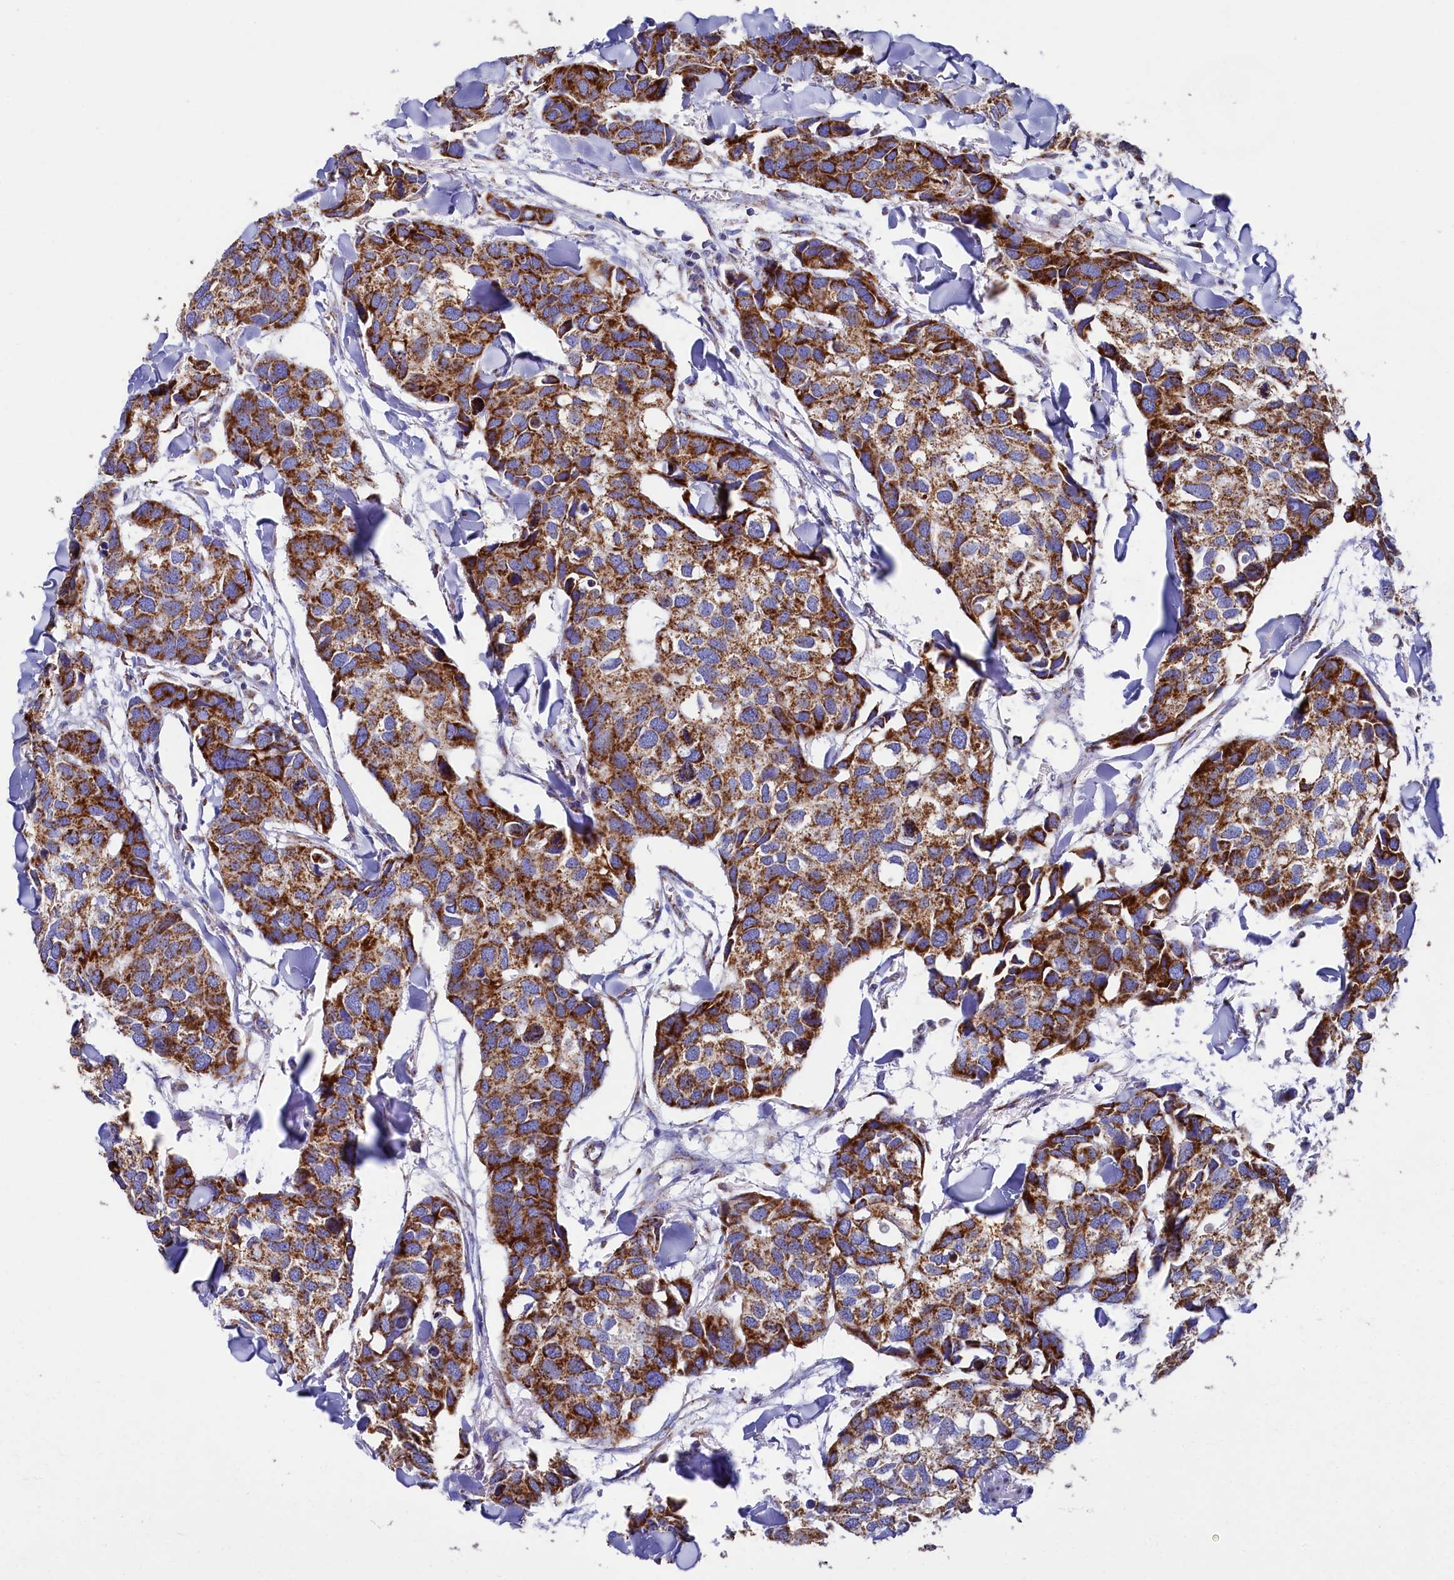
{"staining": {"intensity": "moderate", "quantity": ">75%", "location": "cytoplasmic/membranous"}, "tissue": "breast cancer", "cell_type": "Tumor cells", "image_type": "cancer", "snomed": [{"axis": "morphology", "description": "Duct carcinoma"}, {"axis": "topography", "description": "Breast"}], "caption": "The photomicrograph displays immunohistochemical staining of breast cancer (invasive ductal carcinoma). There is moderate cytoplasmic/membranous staining is identified in about >75% of tumor cells.", "gene": "MMAB", "patient": {"sex": "female", "age": 83}}